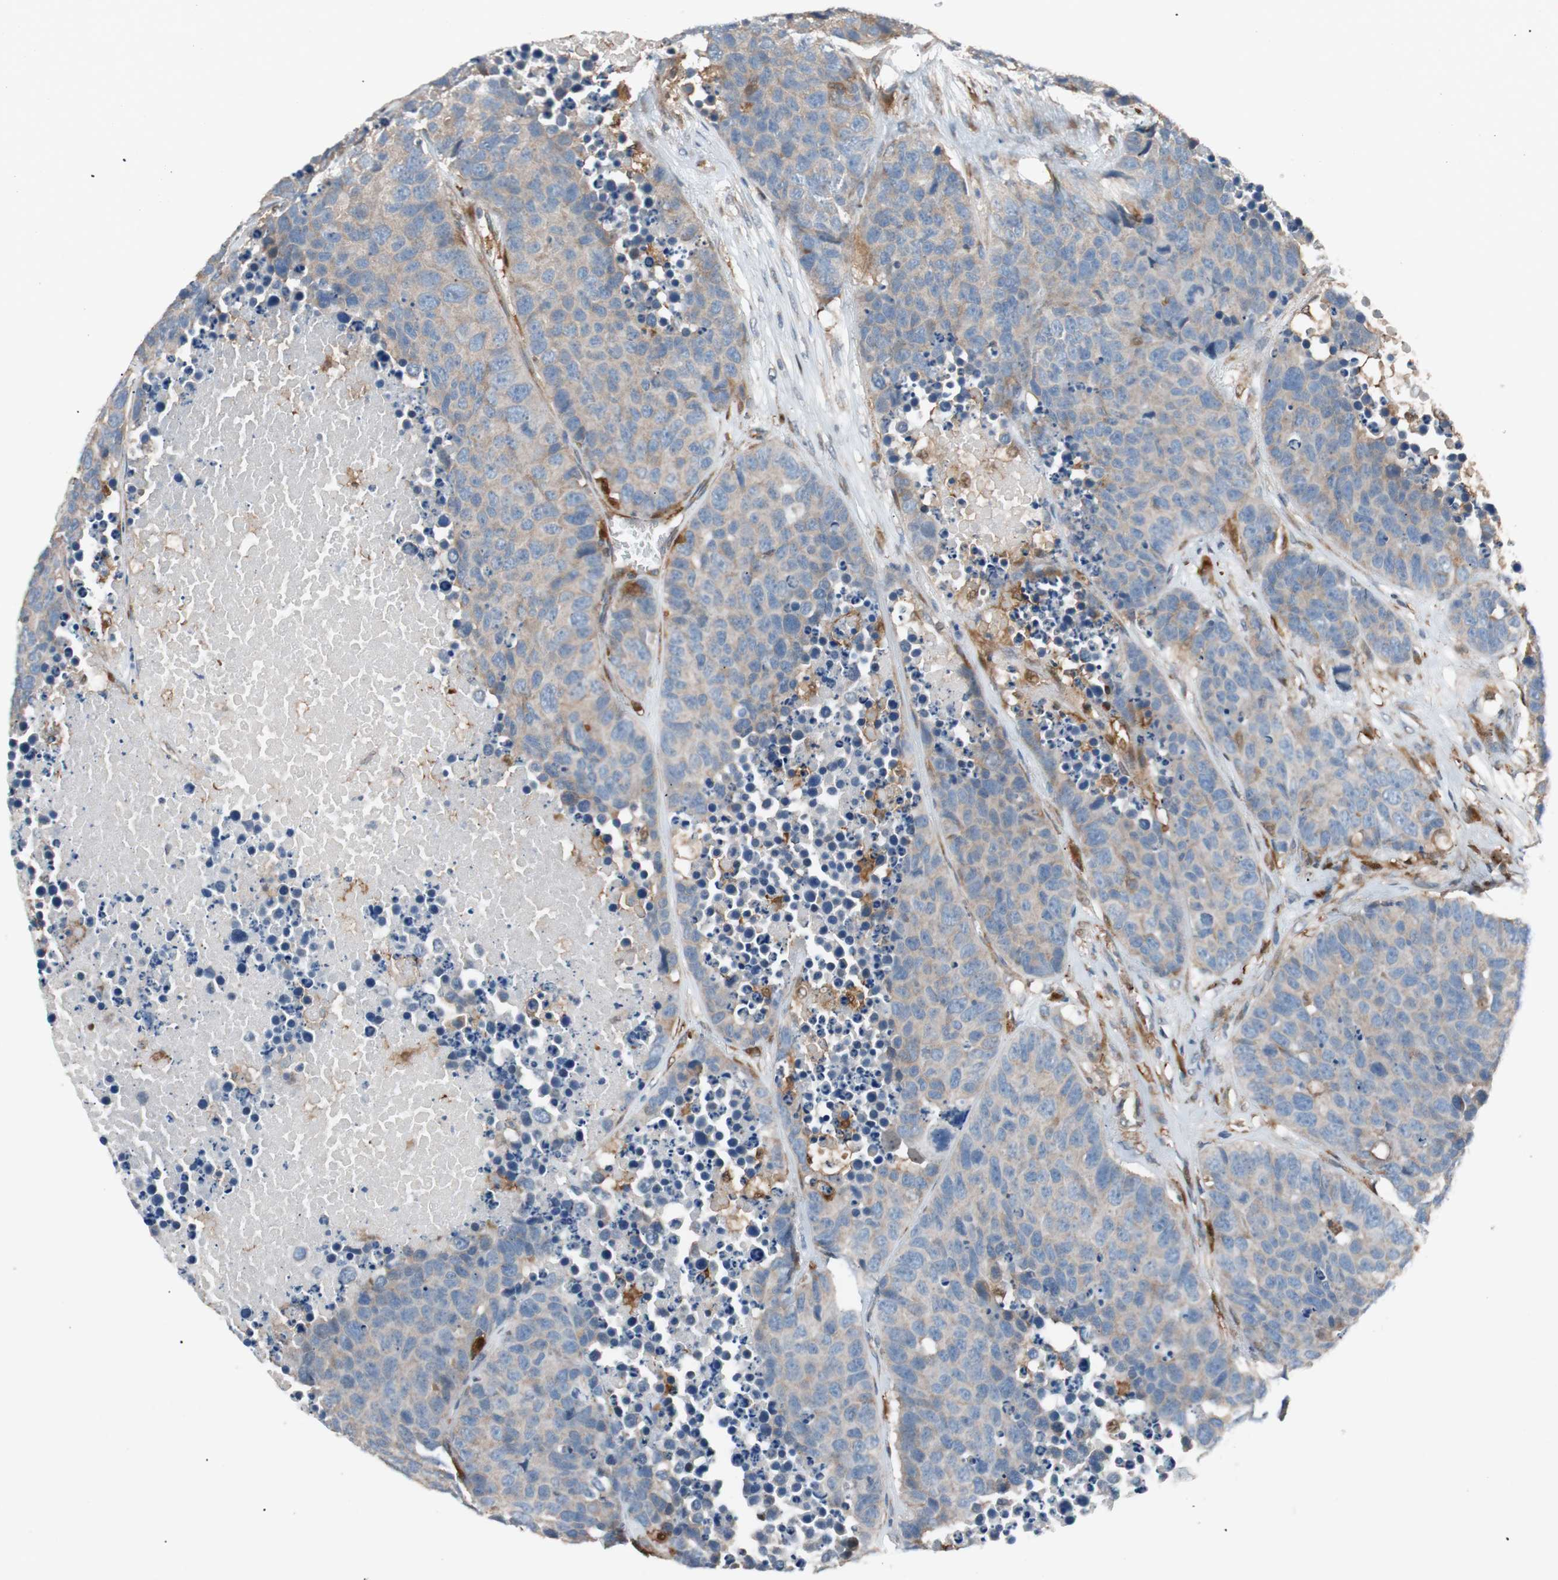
{"staining": {"intensity": "moderate", "quantity": "25%-75%", "location": "cytoplasmic/membranous"}, "tissue": "carcinoid", "cell_type": "Tumor cells", "image_type": "cancer", "snomed": [{"axis": "morphology", "description": "Carcinoid, malignant, NOS"}, {"axis": "topography", "description": "Lung"}], "caption": "Immunohistochemistry of human carcinoid (malignant) demonstrates medium levels of moderate cytoplasmic/membranous expression in about 25%-75% of tumor cells.", "gene": "FAAH", "patient": {"sex": "male", "age": 60}}